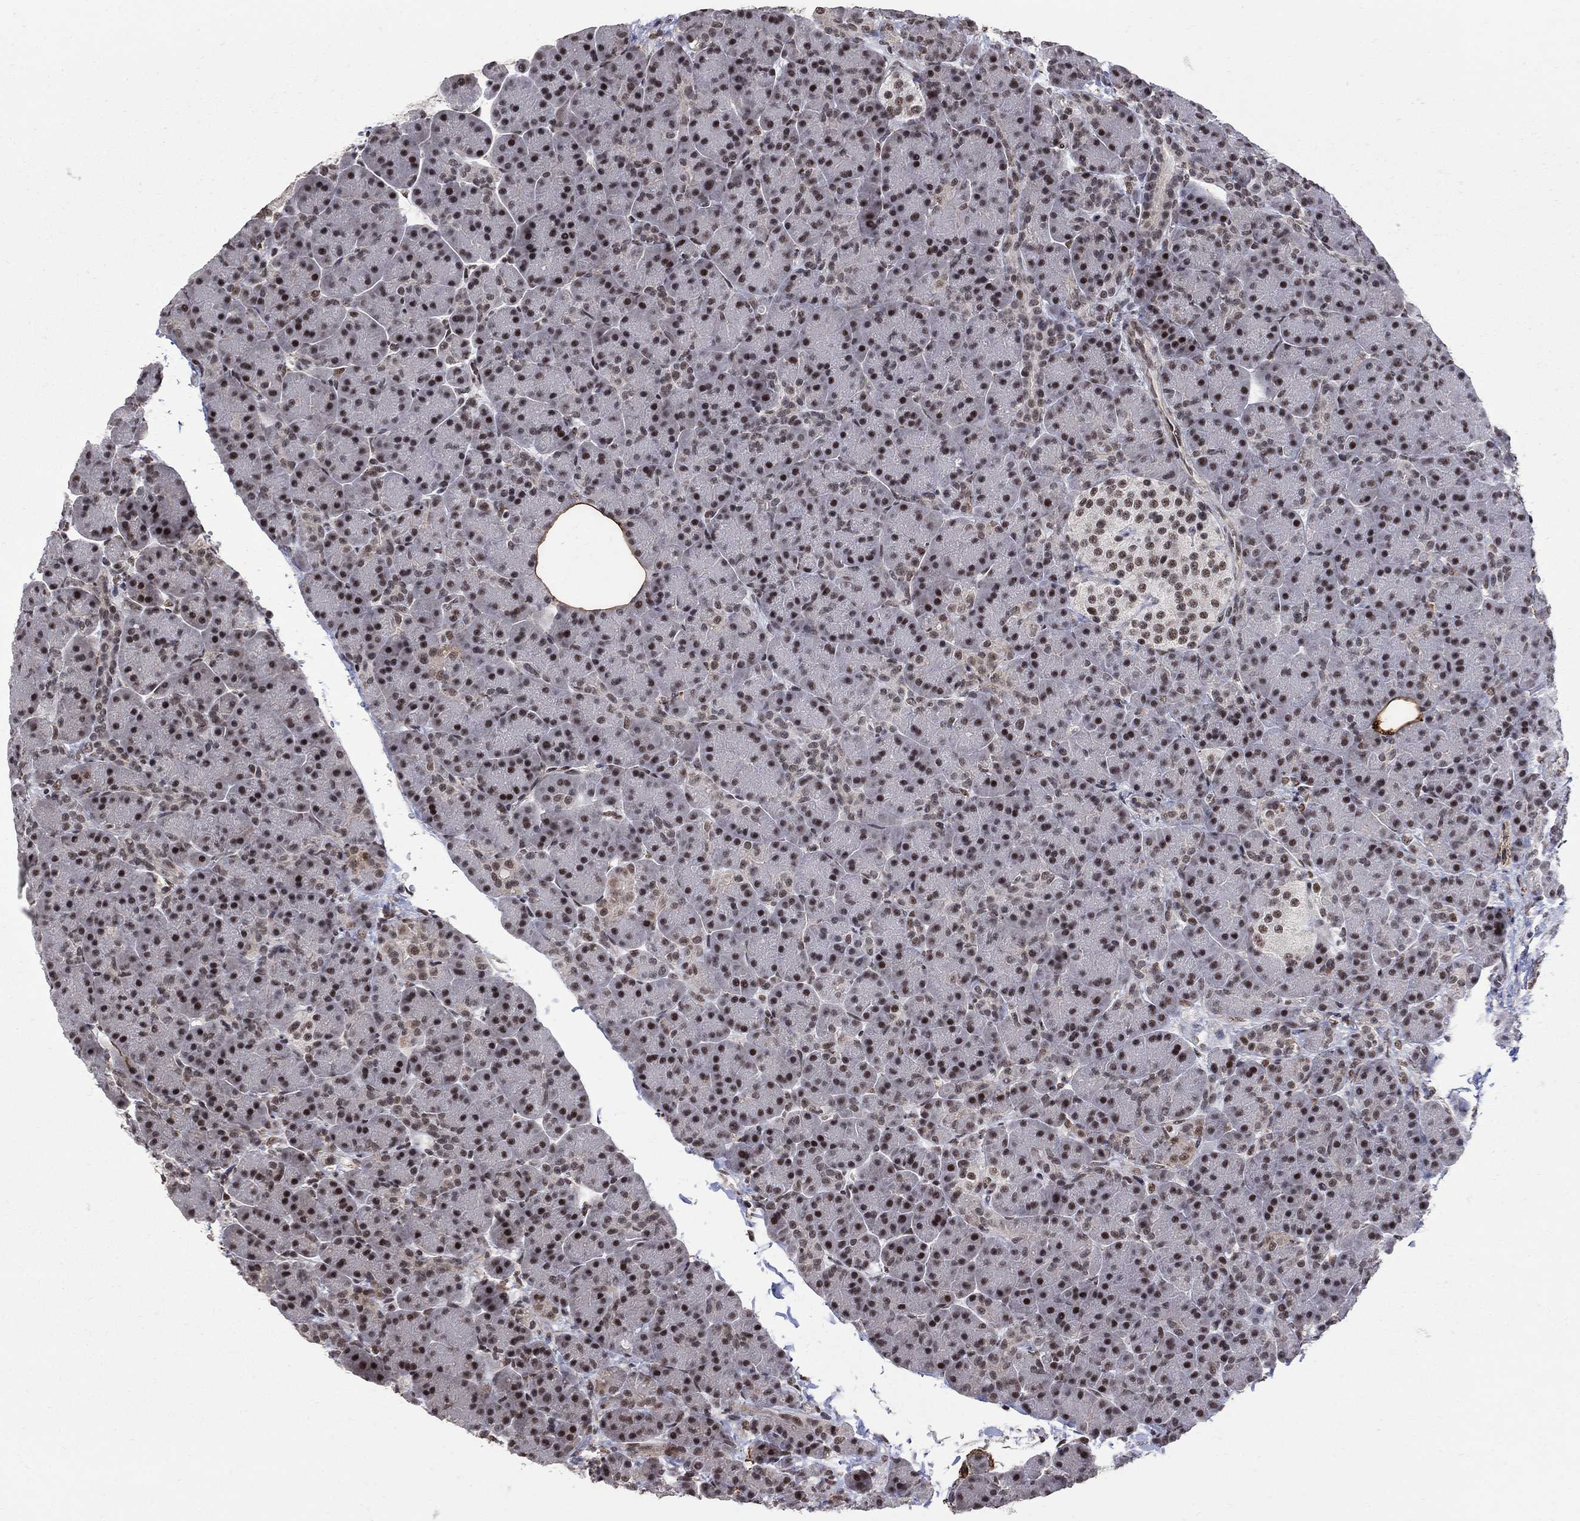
{"staining": {"intensity": "moderate", "quantity": "25%-75%", "location": "nuclear"}, "tissue": "pancreas", "cell_type": "Exocrine glandular cells", "image_type": "normal", "snomed": [{"axis": "morphology", "description": "Normal tissue, NOS"}, {"axis": "topography", "description": "Pancreas"}], "caption": "This micrograph displays immunohistochemistry (IHC) staining of normal pancreas, with medium moderate nuclear expression in about 25%-75% of exocrine glandular cells.", "gene": "PNISR", "patient": {"sex": "female", "age": 63}}